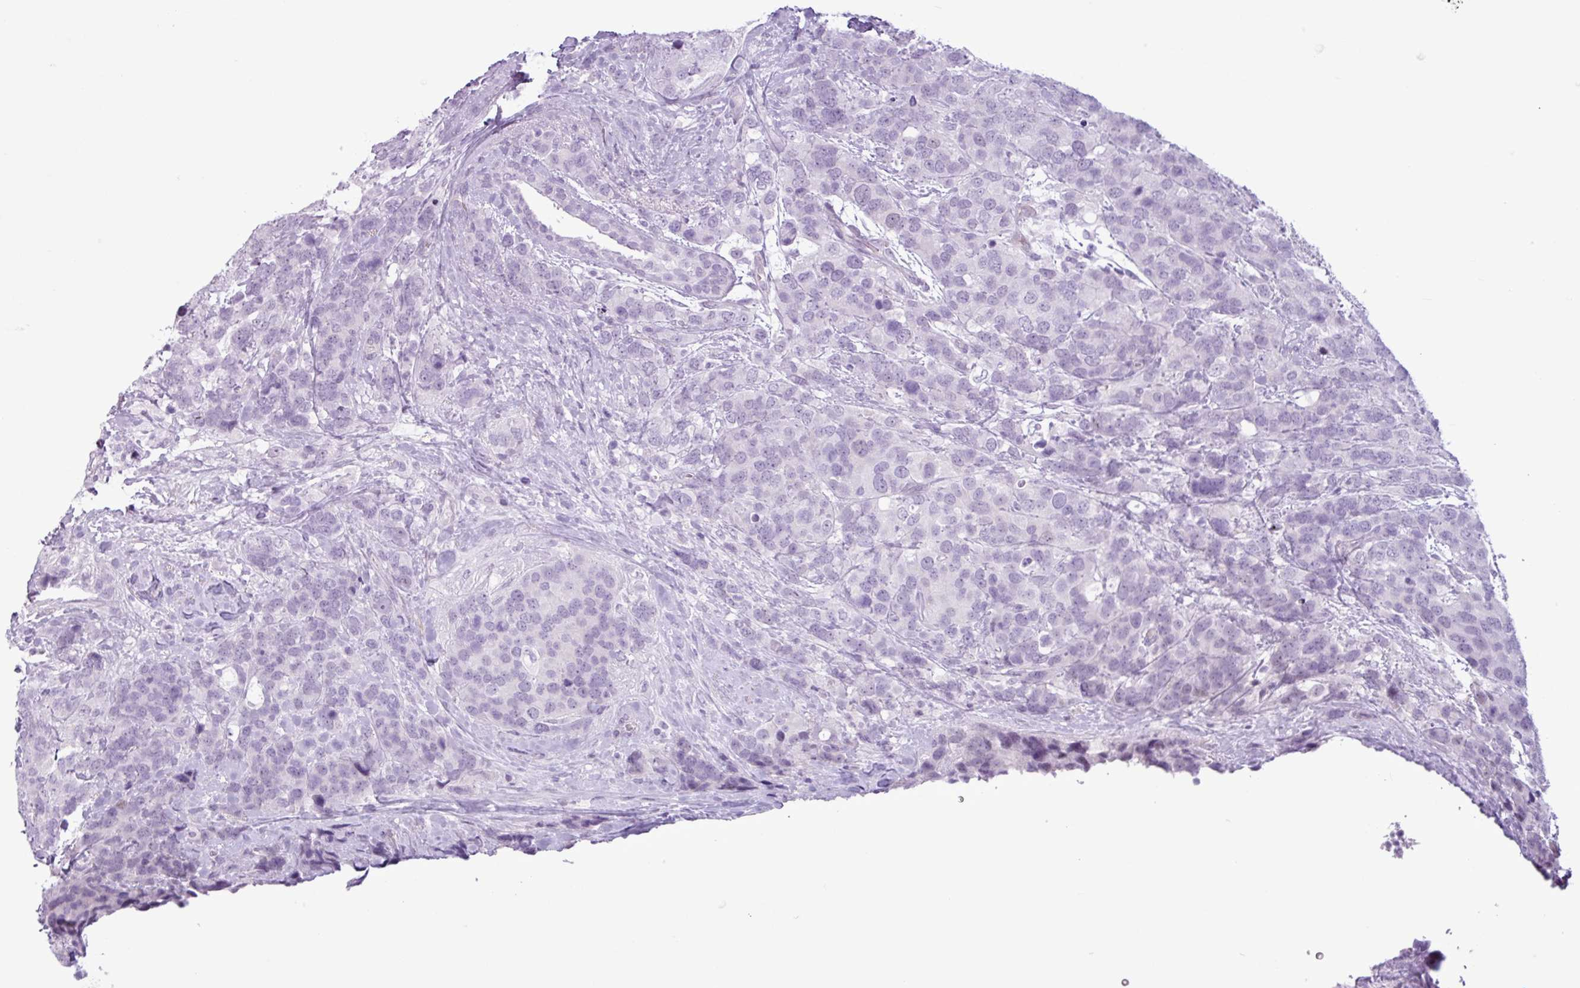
{"staining": {"intensity": "negative", "quantity": "none", "location": "none"}, "tissue": "breast cancer", "cell_type": "Tumor cells", "image_type": "cancer", "snomed": [{"axis": "morphology", "description": "Lobular carcinoma"}, {"axis": "topography", "description": "Breast"}], "caption": "An immunohistochemistry (IHC) photomicrograph of breast cancer (lobular carcinoma) is shown. There is no staining in tumor cells of breast cancer (lobular carcinoma).", "gene": "TMEM178A", "patient": {"sex": "female", "age": 59}}